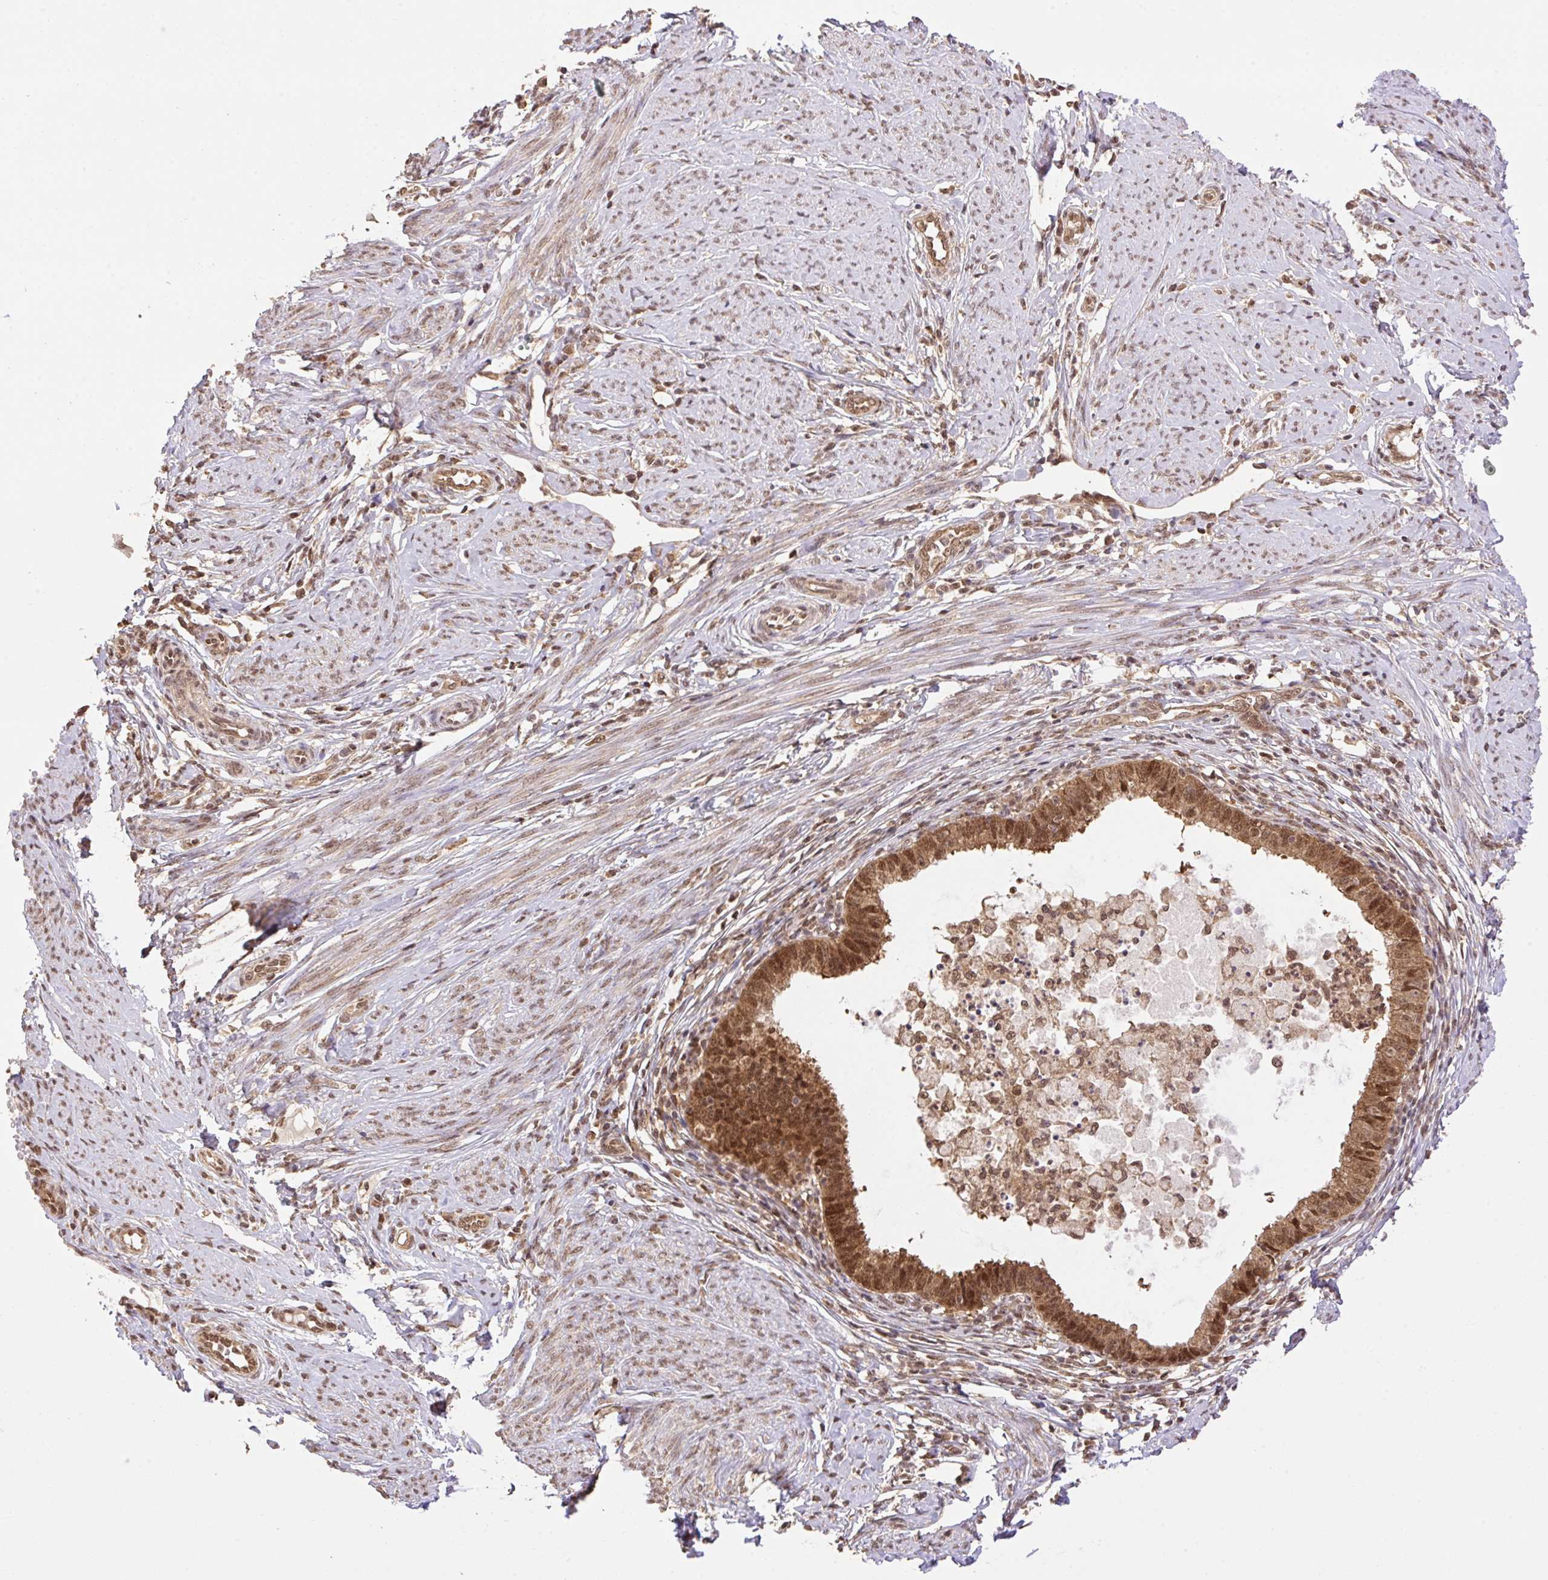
{"staining": {"intensity": "moderate", "quantity": ">75%", "location": "cytoplasmic/membranous,nuclear"}, "tissue": "cervical cancer", "cell_type": "Tumor cells", "image_type": "cancer", "snomed": [{"axis": "morphology", "description": "Adenocarcinoma, NOS"}, {"axis": "topography", "description": "Cervix"}], "caption": "The histopathology image exhibits a brown stain indicating the presence of a protein in the cytoplasmic/membranous and nuclear of tumor cells in cervical cancer.", "gene": "VPS25", "patient": {"sex": "female", "age": 36}}